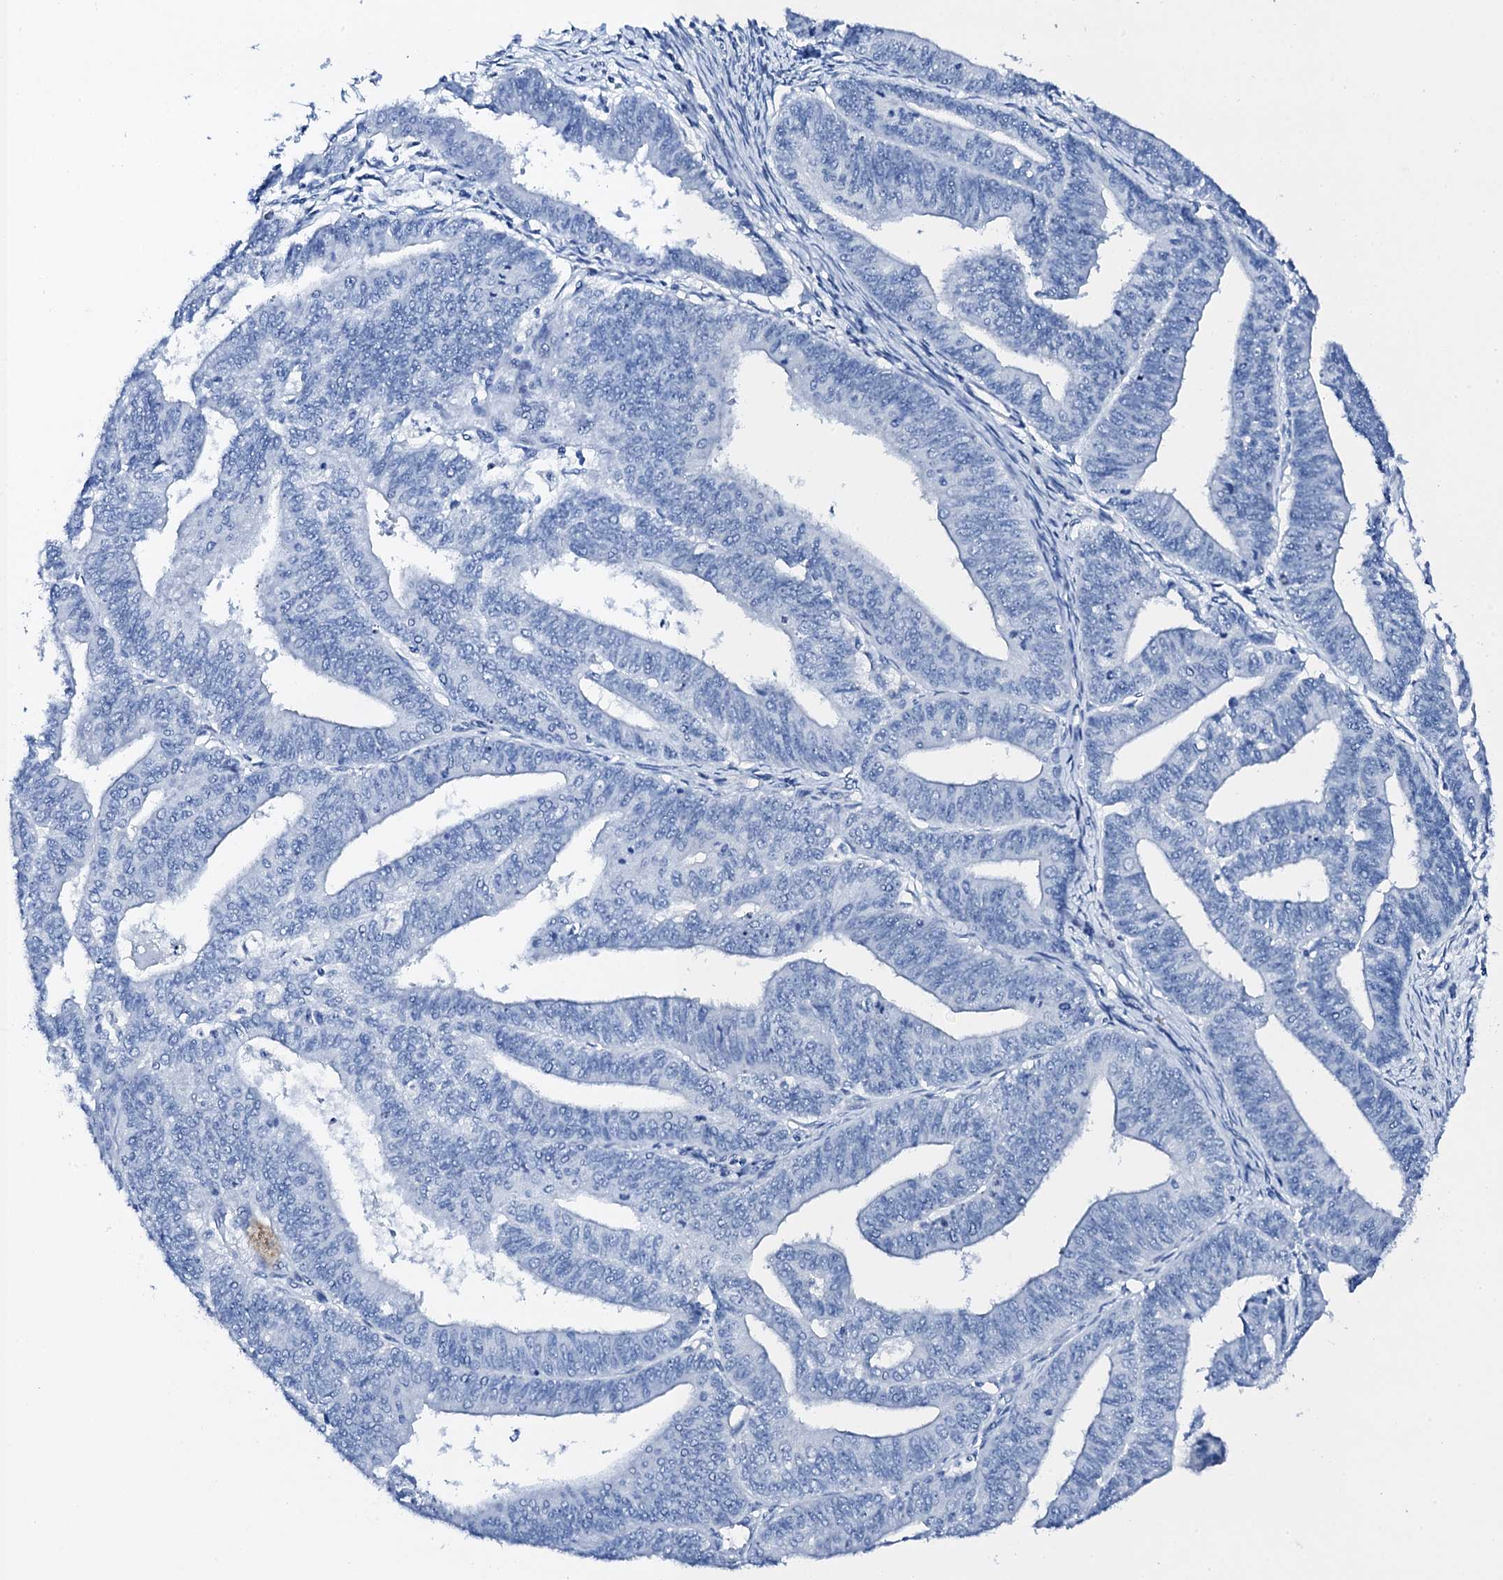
{"staining": {"intensity": "negative", "quantity": "none", "location": "none"}, "tissue": "endometrial cancer", "cell_type": "Tumor cells", "image_type": "cancer", "snomed": [{"axis": "morphology", "description": "Adenocarcinoma, NOS"}, {"axis": "topography", "description": "Endometrium"}], "caption": "Immunohistochemistry (IHC) image of neoplastic tissue: adenocarcinoma (endometrial) stained with DAB (3,3'-diaminobenzidine) demonstrates no significant protein positivity in tumor cells.", "gene": "PTH", "patient": {"sex": "female", "age": 73}}